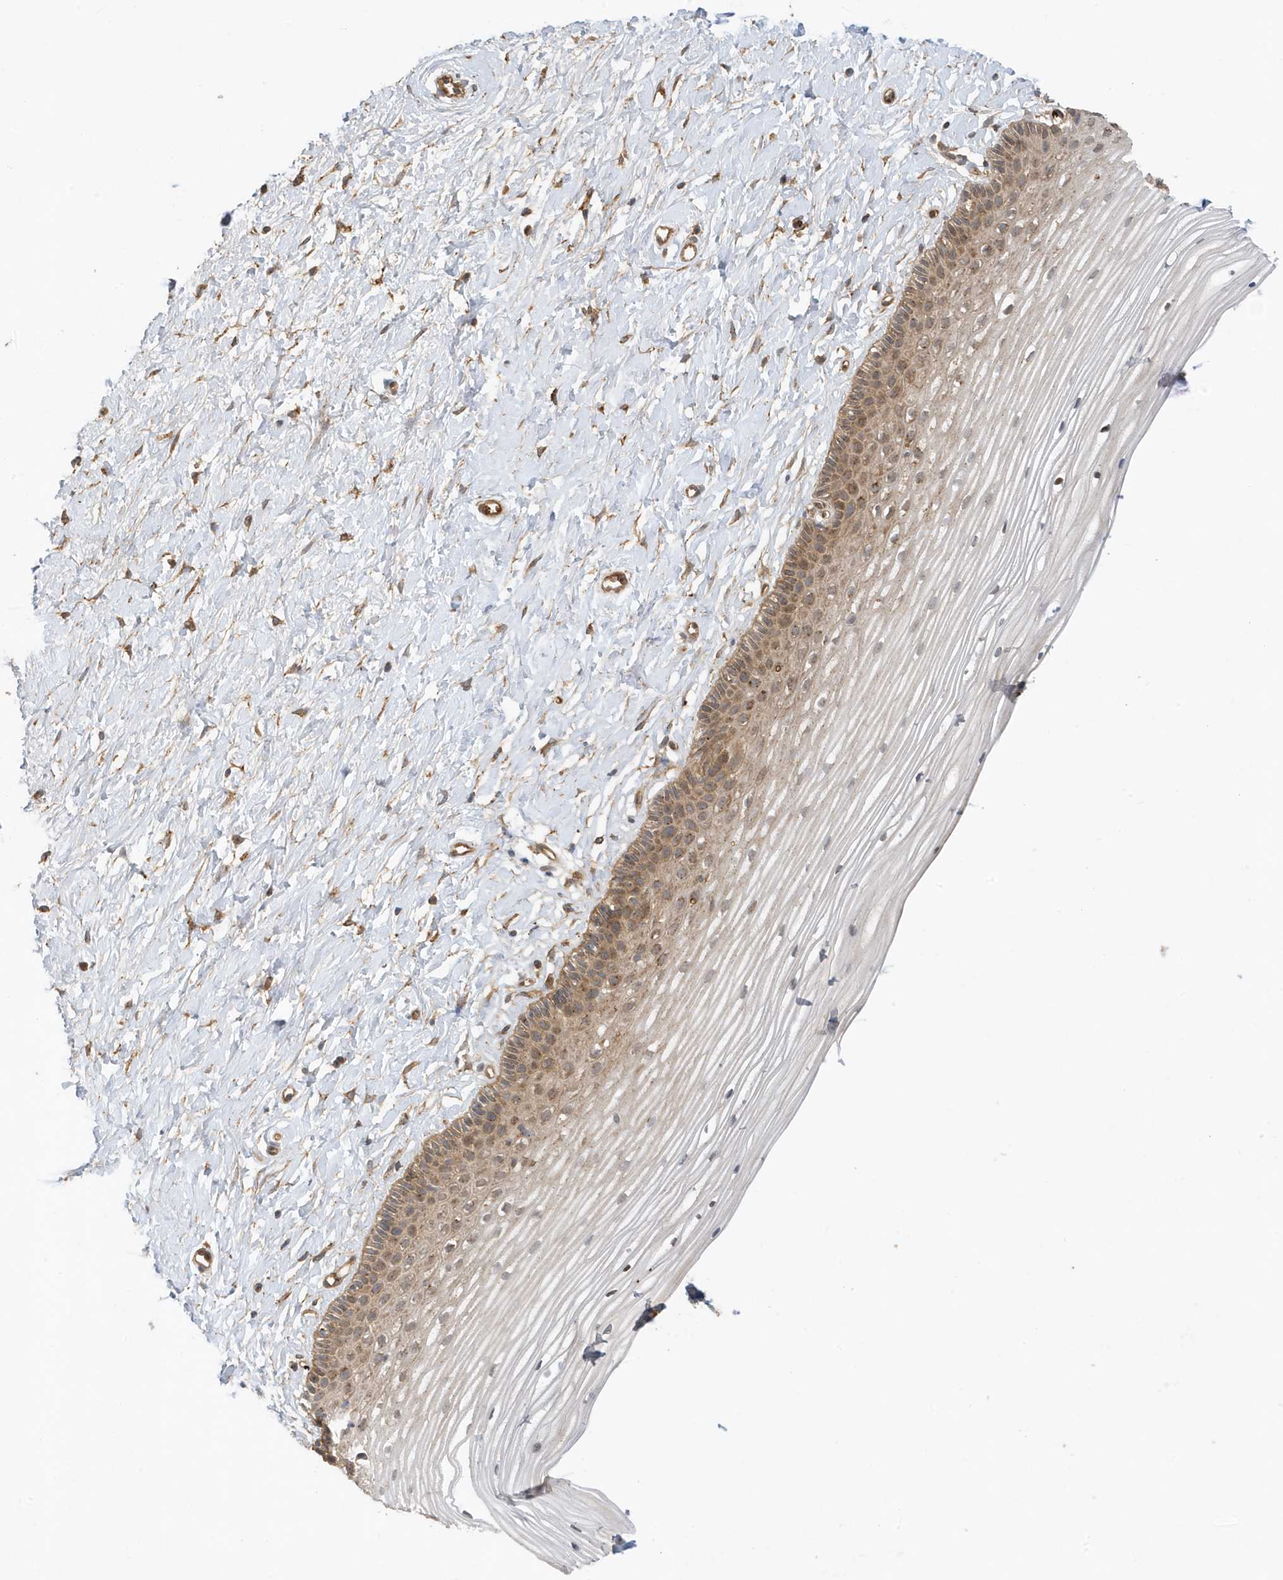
{"staining": {"intensity": "moderate", "quantity": "25%-75%", "location": "cytoplasmic/membranous"}, "tissue": "vagina", "cell_type": "Squamous epithelial cells", "image_type": "normal", "snomed": [{"axis": "morphology", "description": "Normal tissue, NOS"}, {"axis": "topography", "description": "Vagina"}, {"axis": "topography", "description": "Cervix"}], "caption": "Immunohistochemical staining of benign human vagina shows medium levels of moderate cytoplasmic/membranous positivity in about 25%-75% of squamous epithelial cells.", "gene": "FYCO1", "patient": {"sex": "female", "age": 40}}